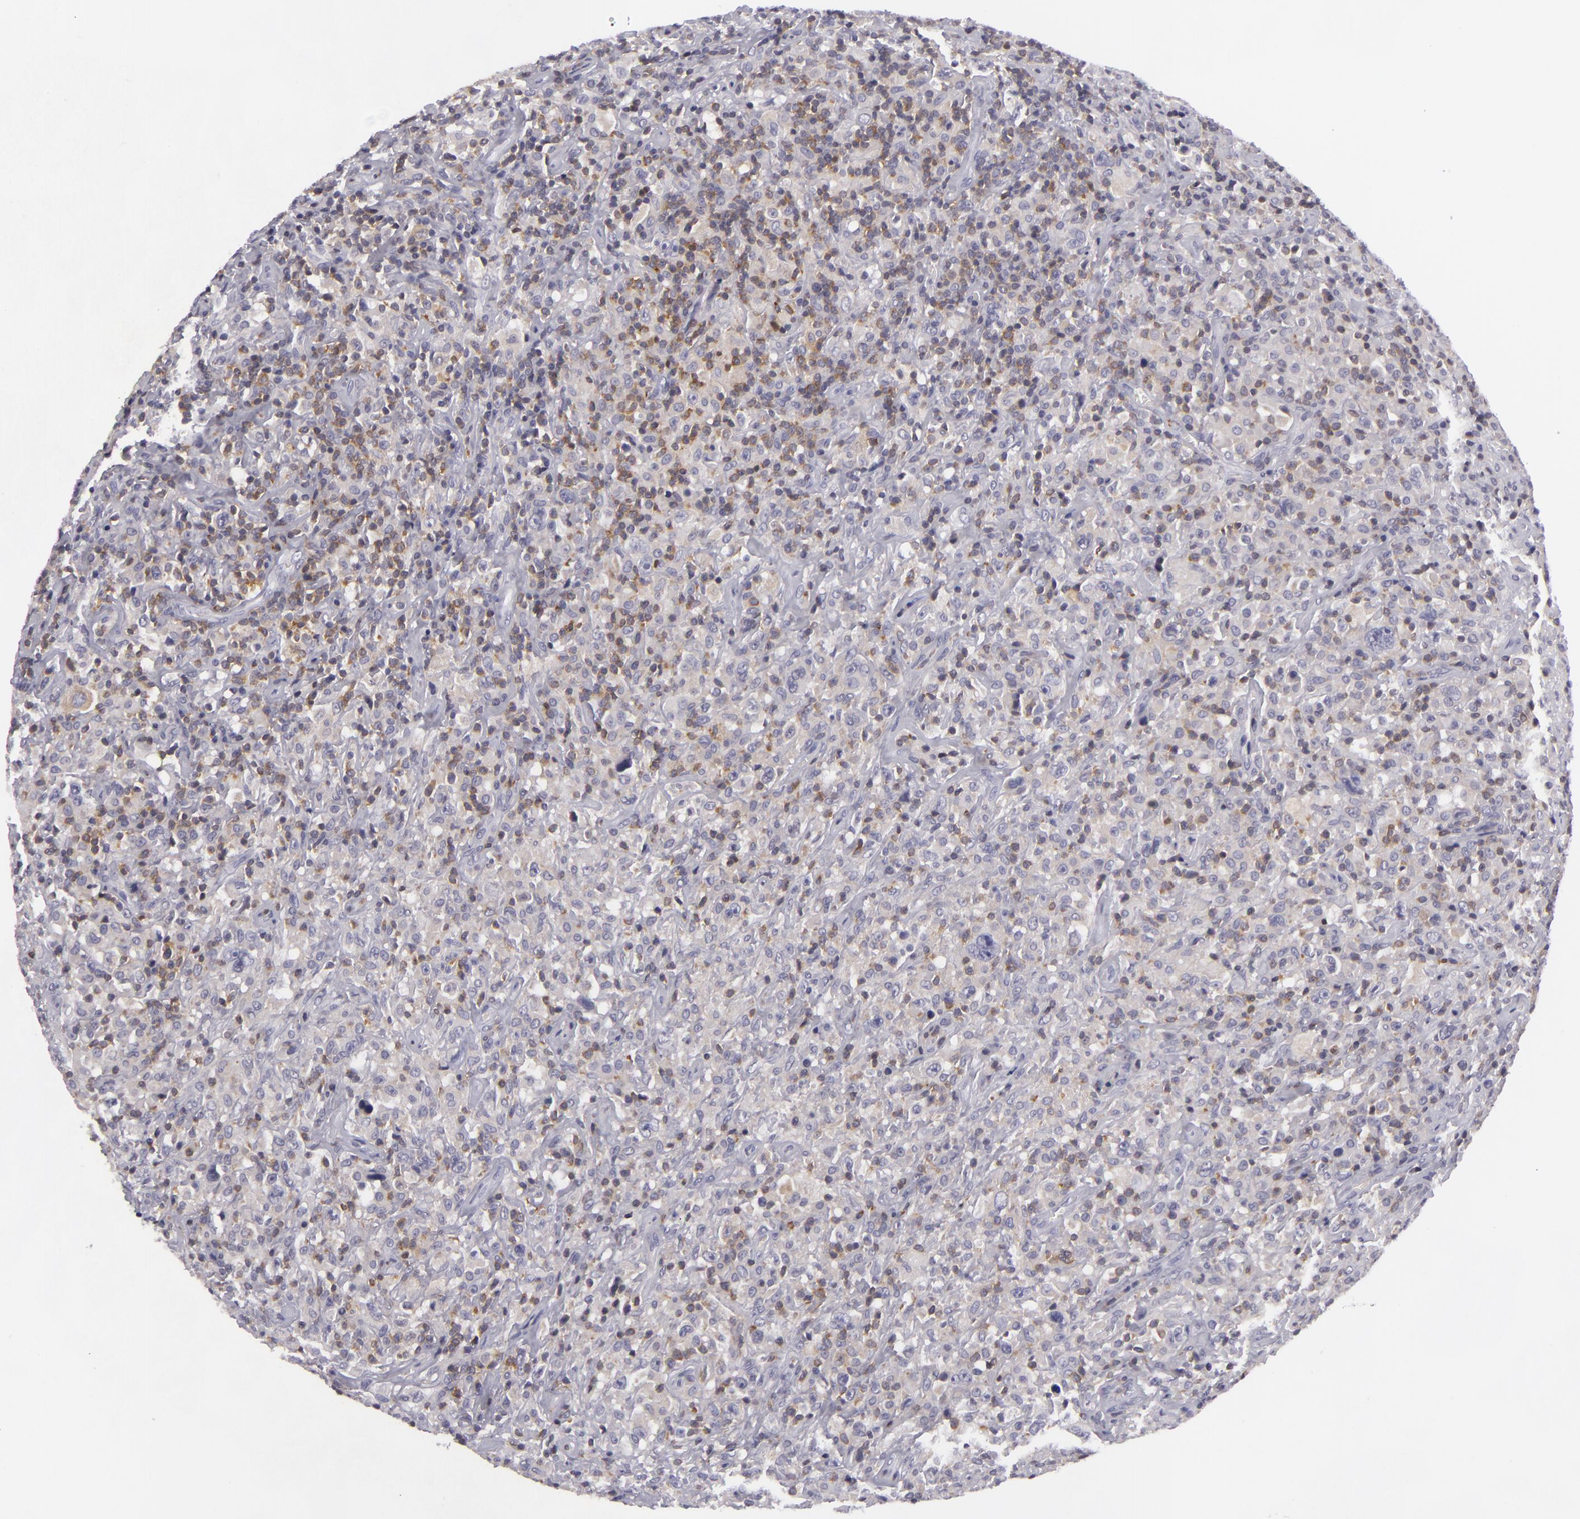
{"staining": {"intensity": "weak", "quantity": "25%-75%", "location": "cytoplasmic/membranous"}, "tissue": "lymphoma", "cell_type": "Tumor cells", "image_type": "cancer", "snomed": [{"axis": "morphology", "description": "Hodgkin's disease, NOS"}, {"axis": "topography", "description": "Lymph node"}], "caption": "IHC photomicrograph of neoplastic tissue: human lymphoma stained using IHC shows low levels of weak protein expression localized specifically in the cytoplasmic/membranous of tumor cells, appearing as a cytoplasmic/membranous brown color.", "gene": "KCNAB2", "patient": {"sex": "male", "age": 46}}